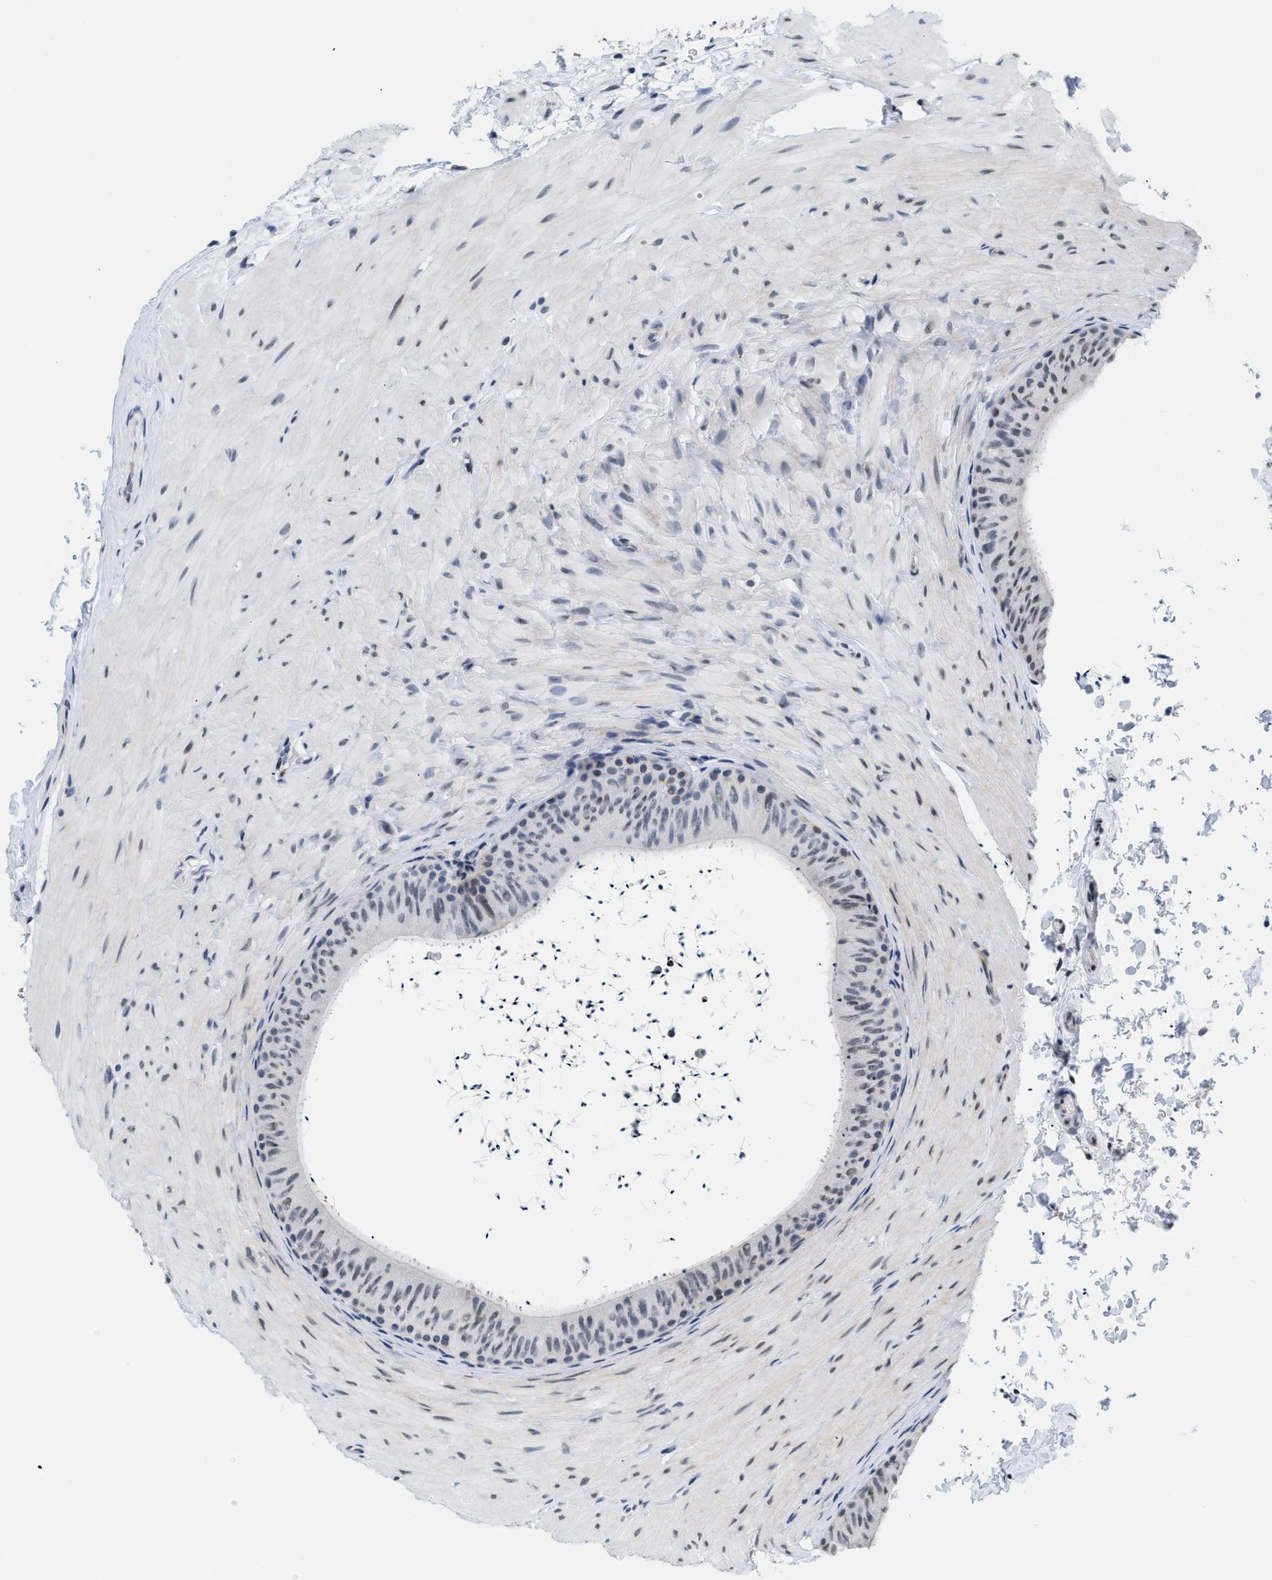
{"staining": {"intensity": "weak", "quantity": "25%-75%", "location": "nuclear"}, "tissue": "epididymis", "cell_type": "Glandular cells", "image_type": "normal", "snomed": [{"axis": "morphology", "description": "Normal tissue, NOS"}, {"axis": "topography", "description": "Epididymis"}], "caption": "Human epididymis stained for a protein (brown) displays weak nuclear positive expression in about 25%-75% of glandular cells.", "gene": "RAF1", "patient": {"sex": "male", "age": 34}}